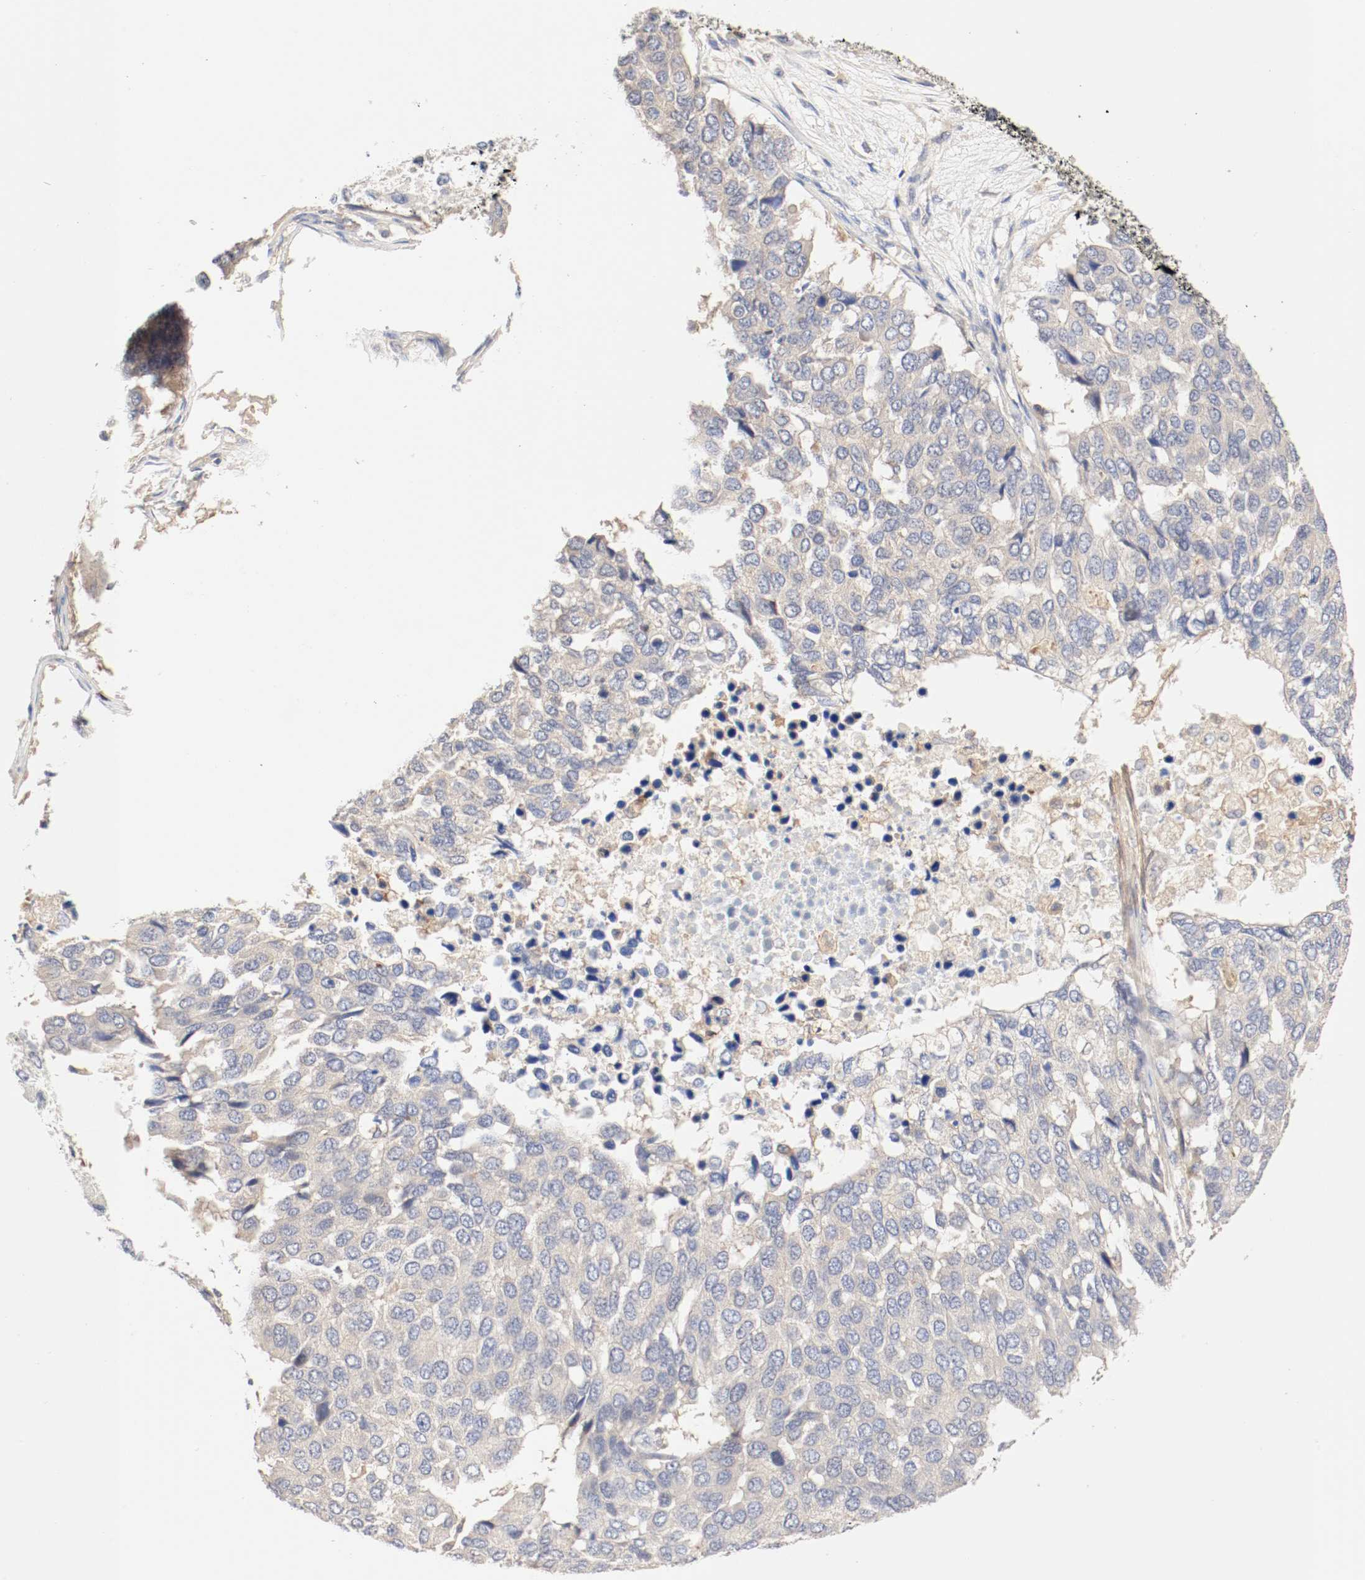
{"staining": {"intensity": "weak", "quantity": ">75%", "location": "cytoplasmic/membranous"}, "tissue": "pancreatic cancer", "cell_type": "Tumor cells", "image_type": "cancer", "snomed": [{"axis": "morphology", "description": "Adenocarcinoma, NOS"}, {"axis": "topography", "description": "Pancreas"}], "caption": "Protein staining of pancreatic cancer (adenocarcinoma) tissue exhibits weak cytoplasmic/membranous expression in about >75% of tumor cells.", "gene": "GIT1", "patient": {"sex": "male", "age": 50}}